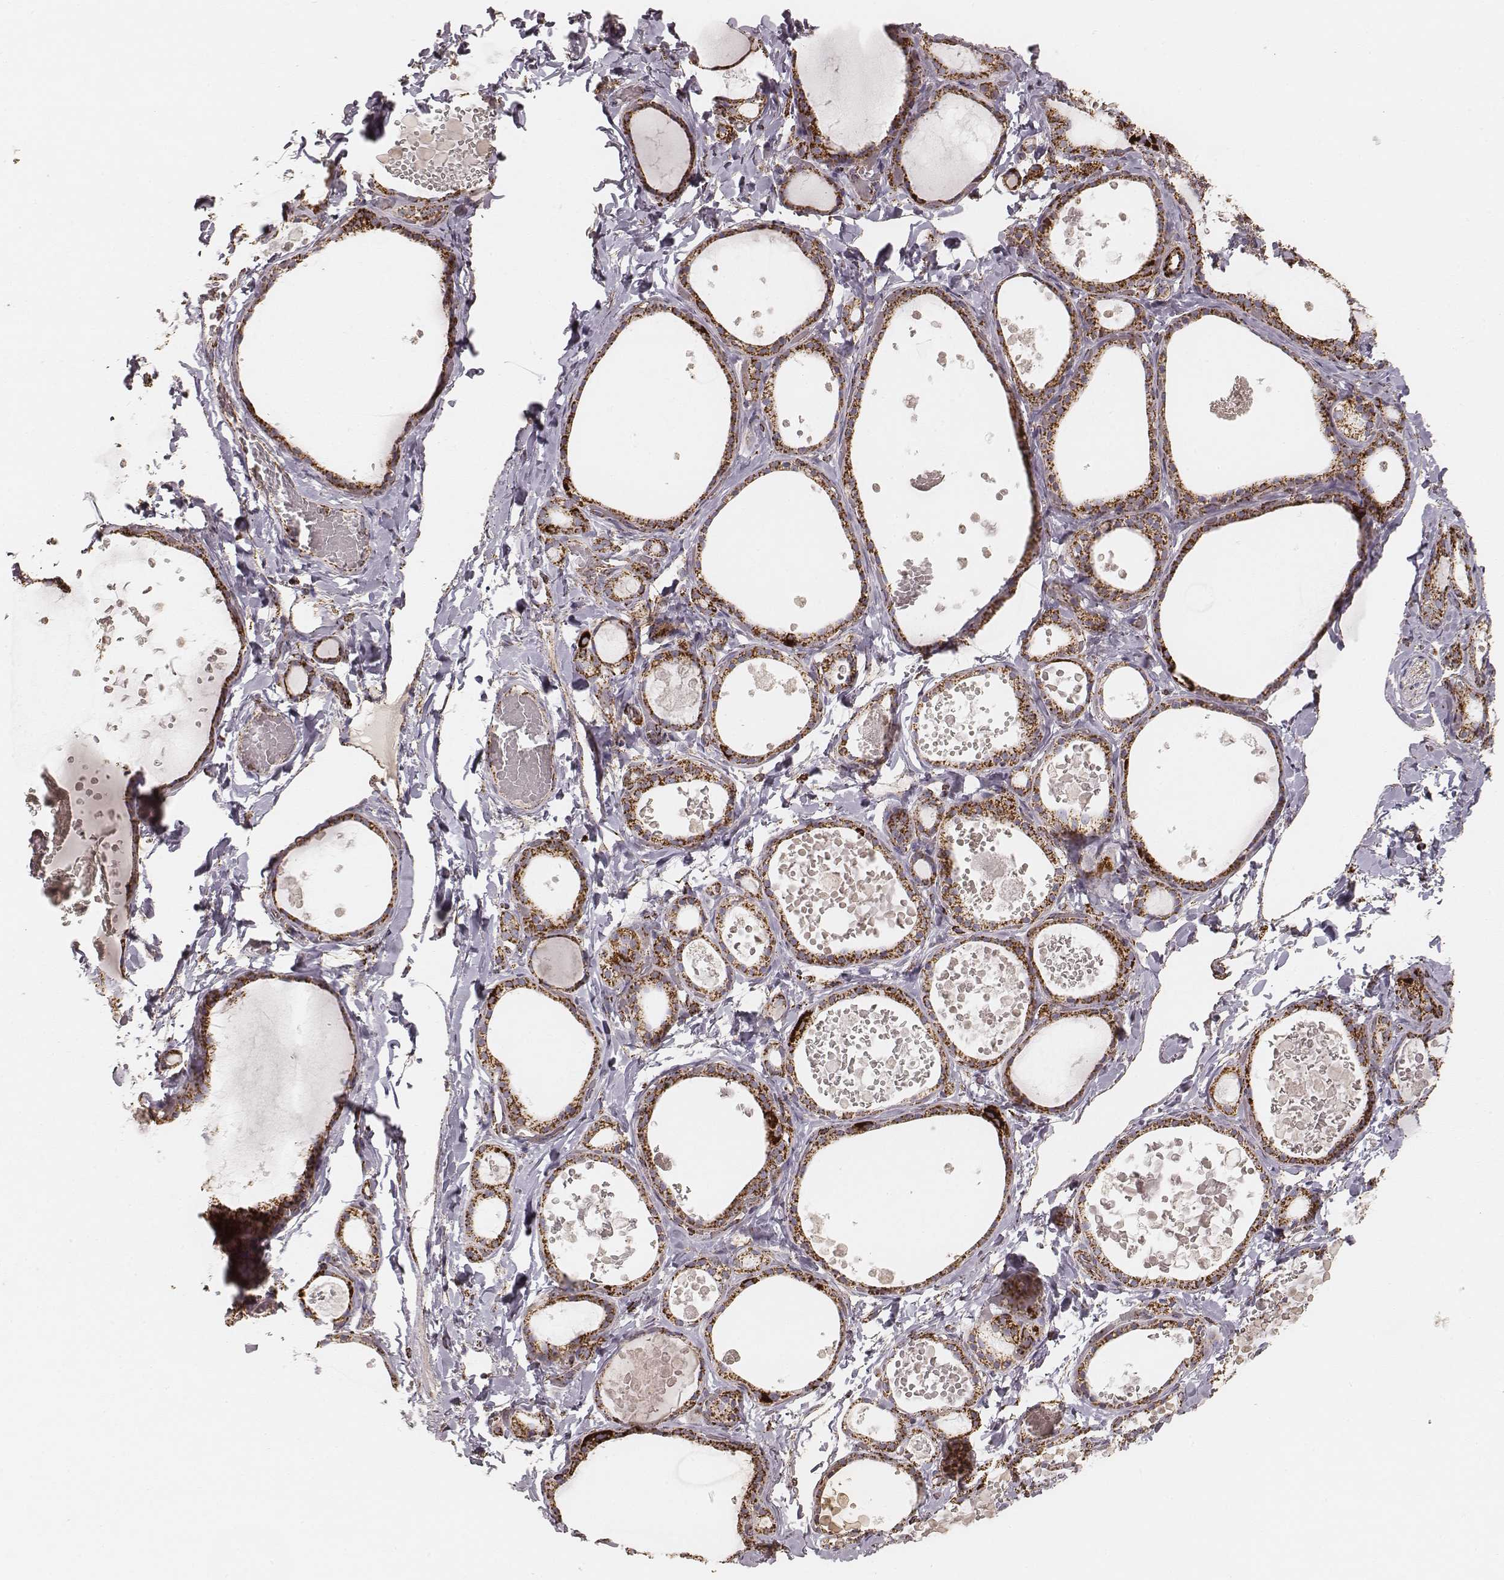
{"staining": {"intensity": "strong", "quantity": ">75%", "location": "cytoplasmic/membranous"}, "tissue": "thyroid gland", "cell_type": "Glandular cells", "image_type": "normal", "snomed": [{"axis": "morphology", "description": "Normal tissue, NOS"}, {"axis": "topography", "description": "Thyroid gland"}], "caption": "Immunohistochemistry image of benign thyroid gland: thyroid gland stained using immunohistochemistry shows high levels of strong protein expression localized specifically in the cytoplasmic/membranous of glandular cells, appearing as a cytoplasmic/membranous brown color.", "gene": "CS", "patient": {"sex": "female", "age": 56}}